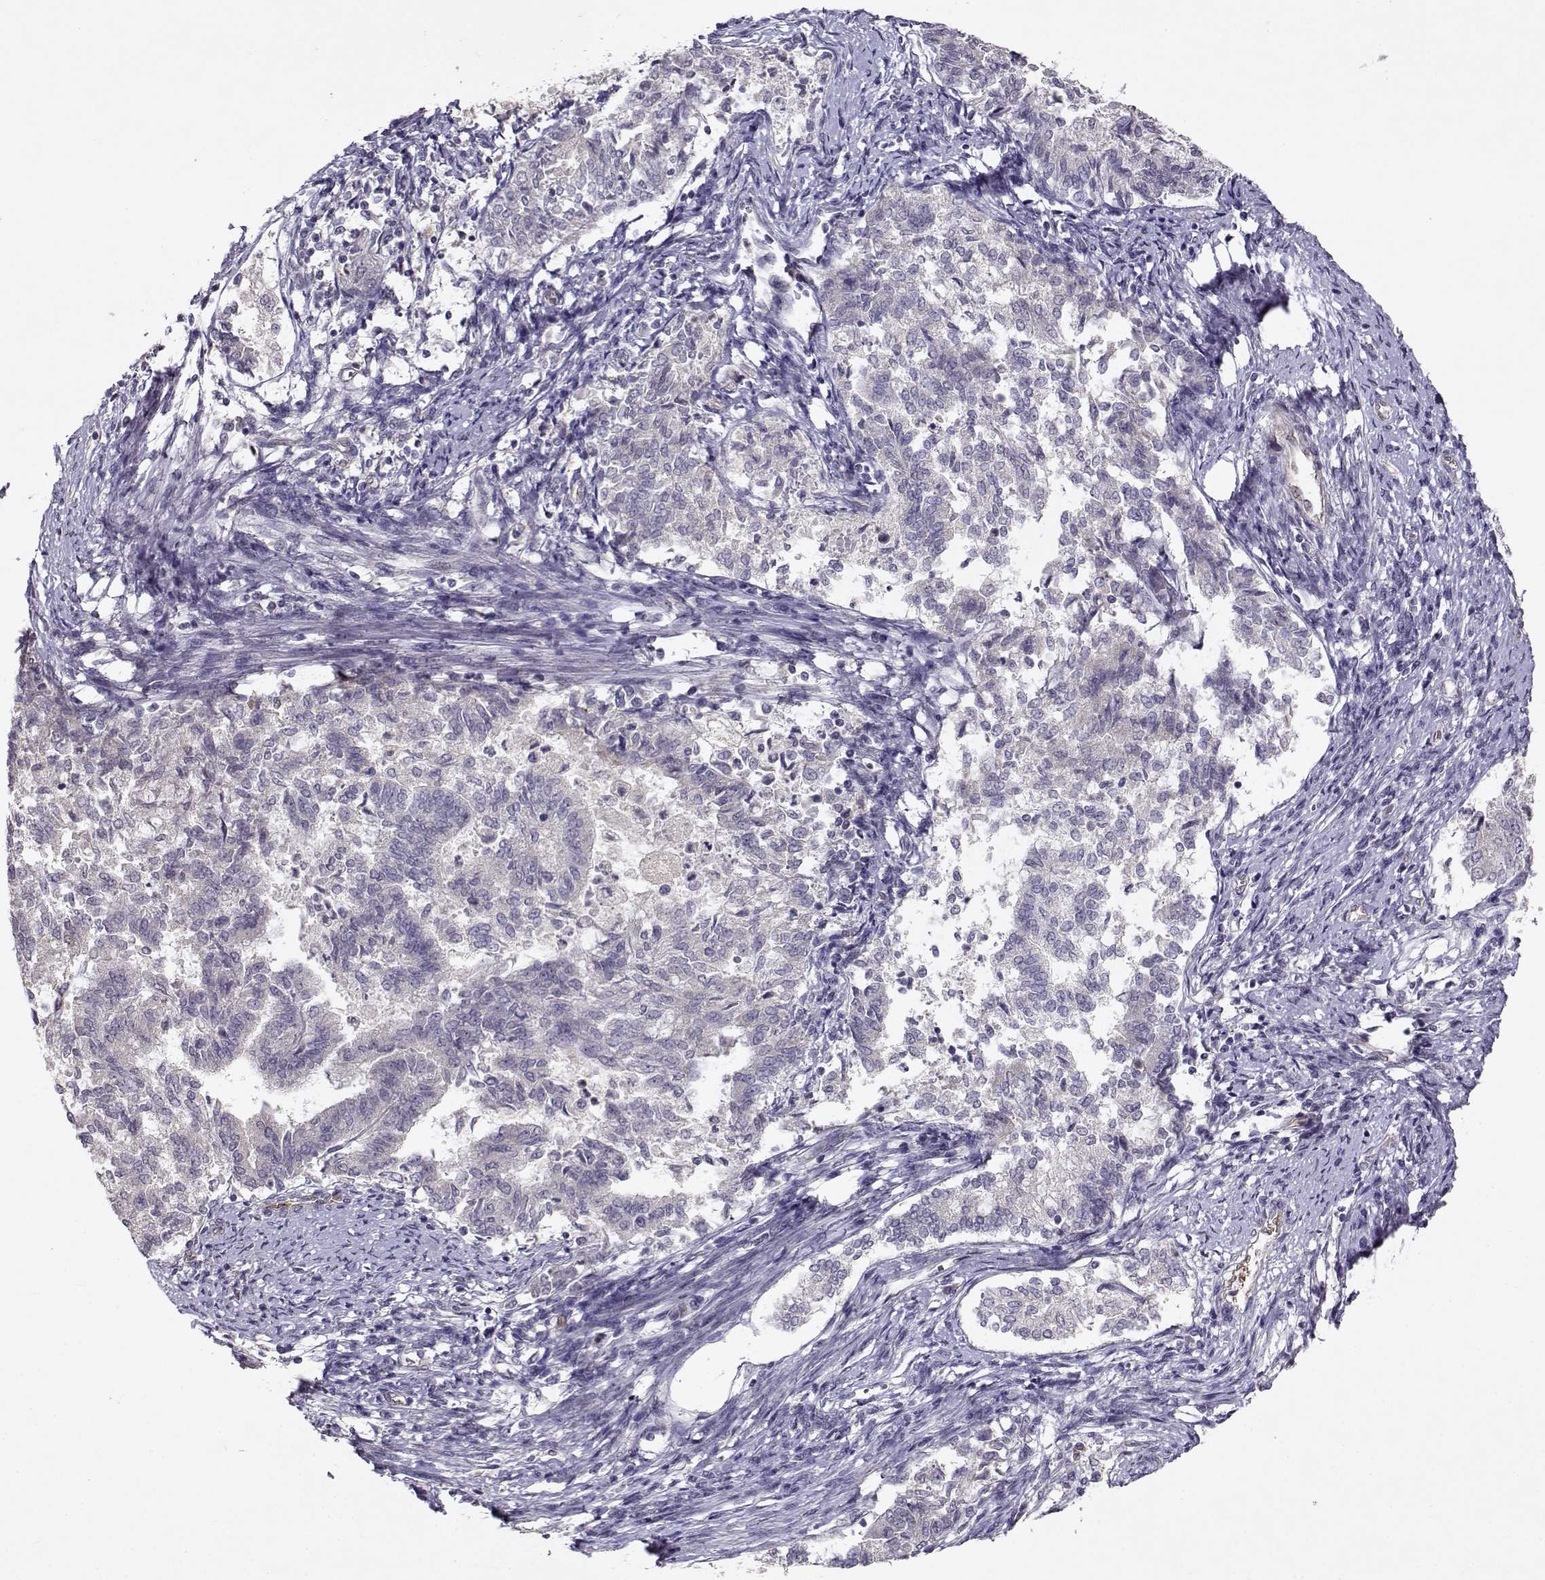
{"staining": {"intensity": "negative", "quantity": "none", "location": "none"}, "tissue": "endometrial cancer", "cell_type": "Tumor cells", "image_type": "cancer", "snomed": [{"axis": "morphology", "description": "Adenocarcinoma, NOS"}, {"axis": "topography", "description": "Endometrium"}], "caption": "Immunohistochemical staining of endometrial adenocarcinoma displays no significant expression in tumor cells.", "gene": "BMX", "patient": {"sex": "female", "age": 65}}